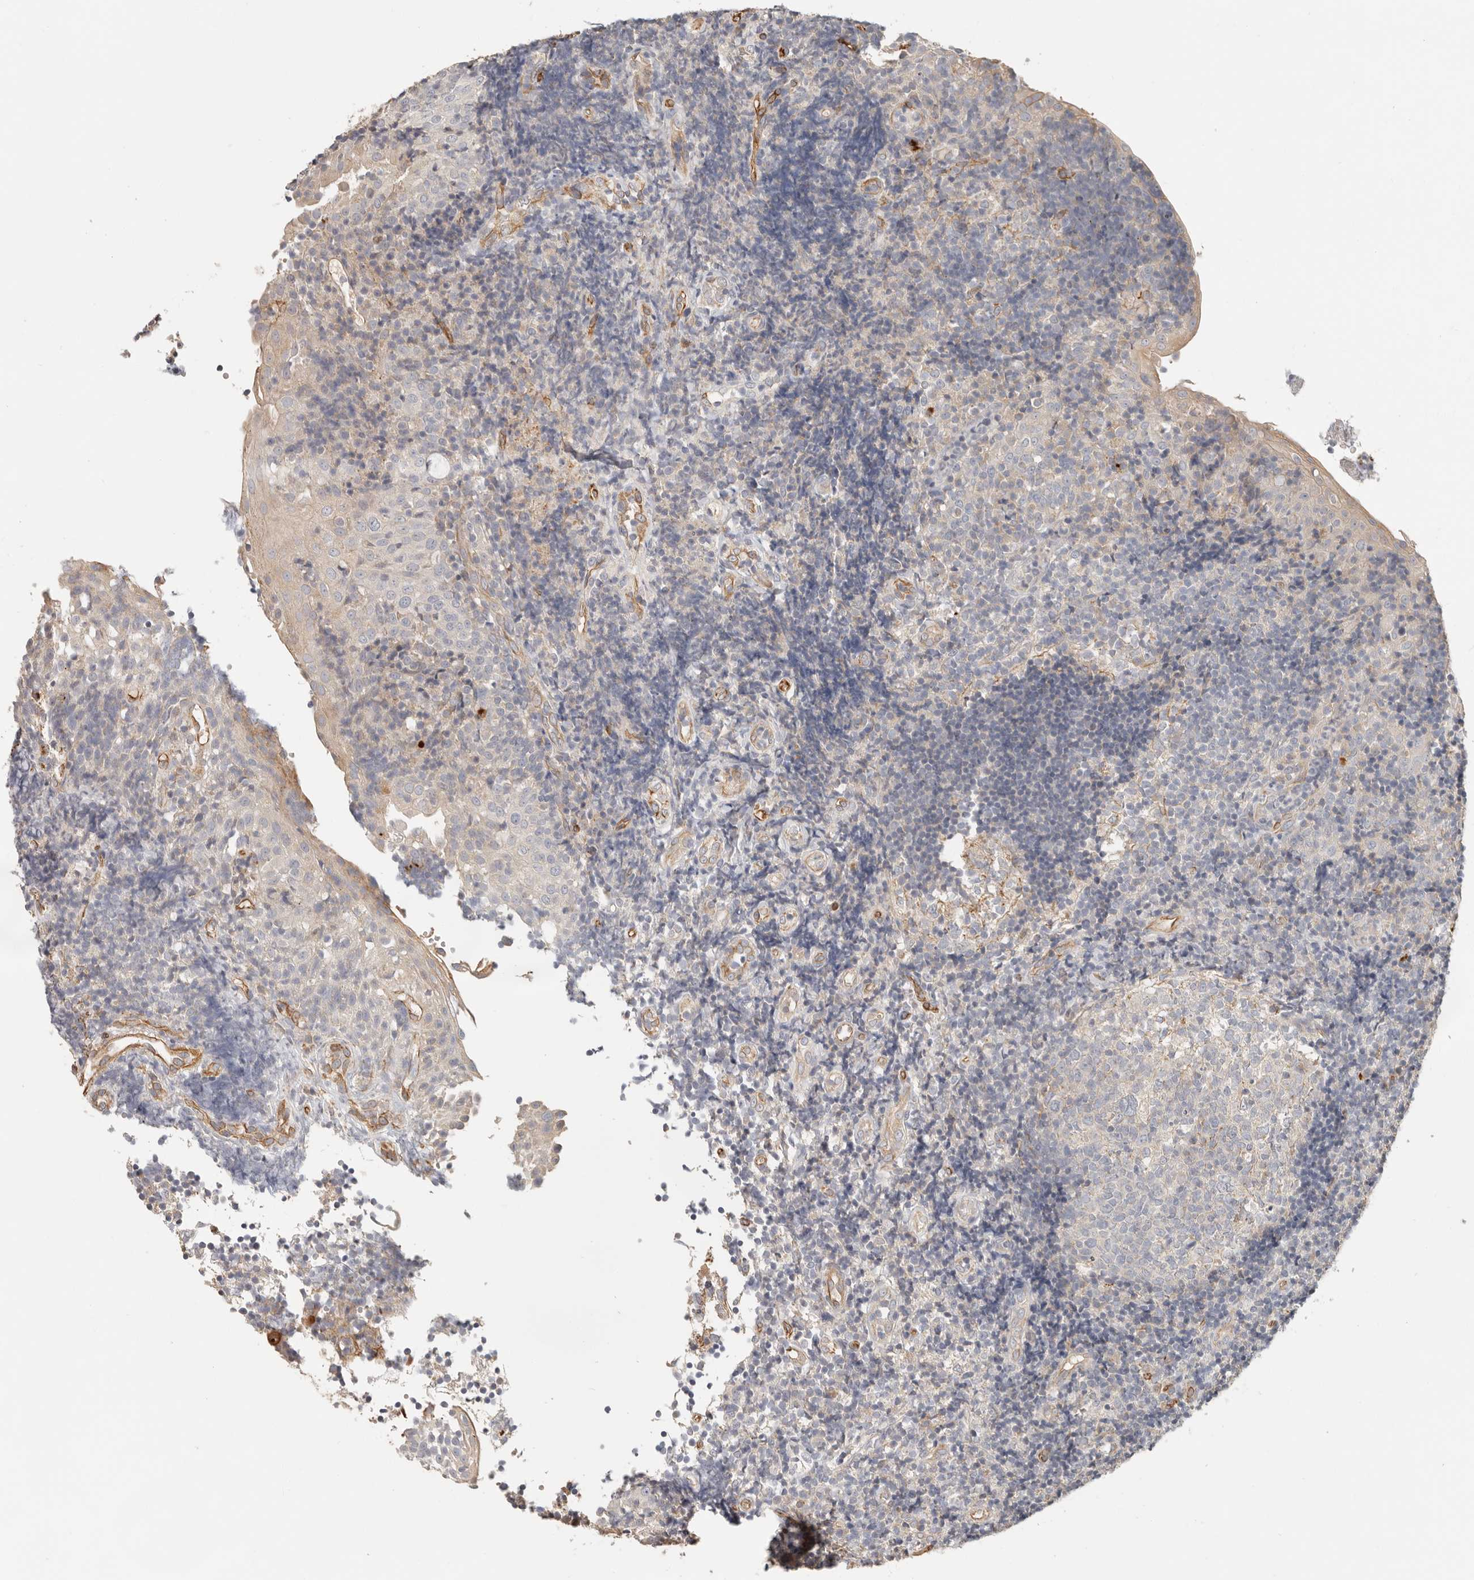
{"staining": {"intensity": "negative", "quantity": "none", "location": "none"}, "tissue": "tonsil", "cell_type": "Germinal center cells", "image_type": "normal", "snomed": [{"axis": "morphology", "description": "Normal tissue, NOS"}, {"axis": "topography", "description": "Tonsil"}], "caption": "DAB (3,3'-diaminobenzidine) immunohistochemical staining of normal human tonsil exhibits no significant staining in germinal center cells.", "gene": "SPRING1", "patient": {"sex": "female", "age": 40}}